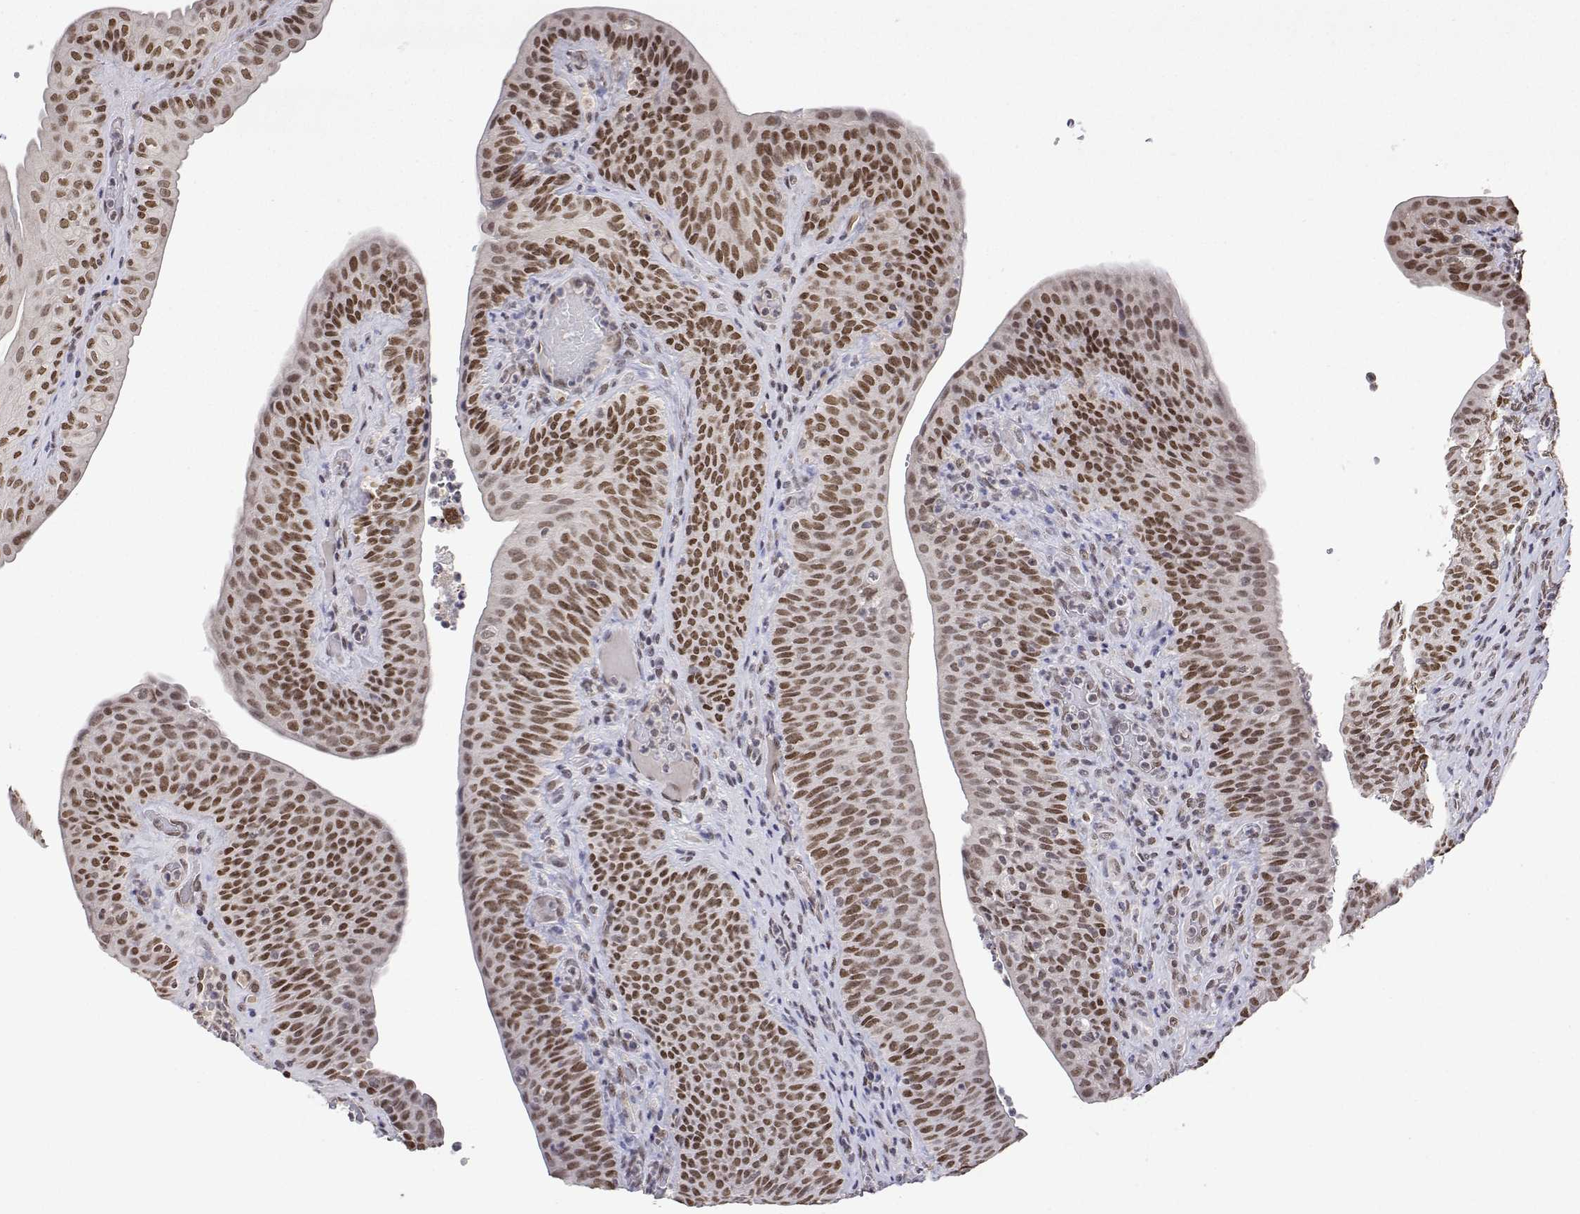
{"staining": {"intensity": "strong", "quantity": ">75%", "location": "nuclear"}, "tissue": "urinary bladder", "cell_type": "Urothelial cells", "image_type": "normal", "snomed": [{"axis": "morphology", "description": "Normal tissue, NOS"}, {"axis": "topography", "description": "Urinary bladder"}, {"axis": "topography", "description": "Peripheral nerve tissue"}], "caption": "Urinary bladder stained with immunohistochemistry shows strong nuclear expression in approximately >75% of urothelial cells.", "gene": "XPC", "patient": {"sex": "male", "age": 66}}